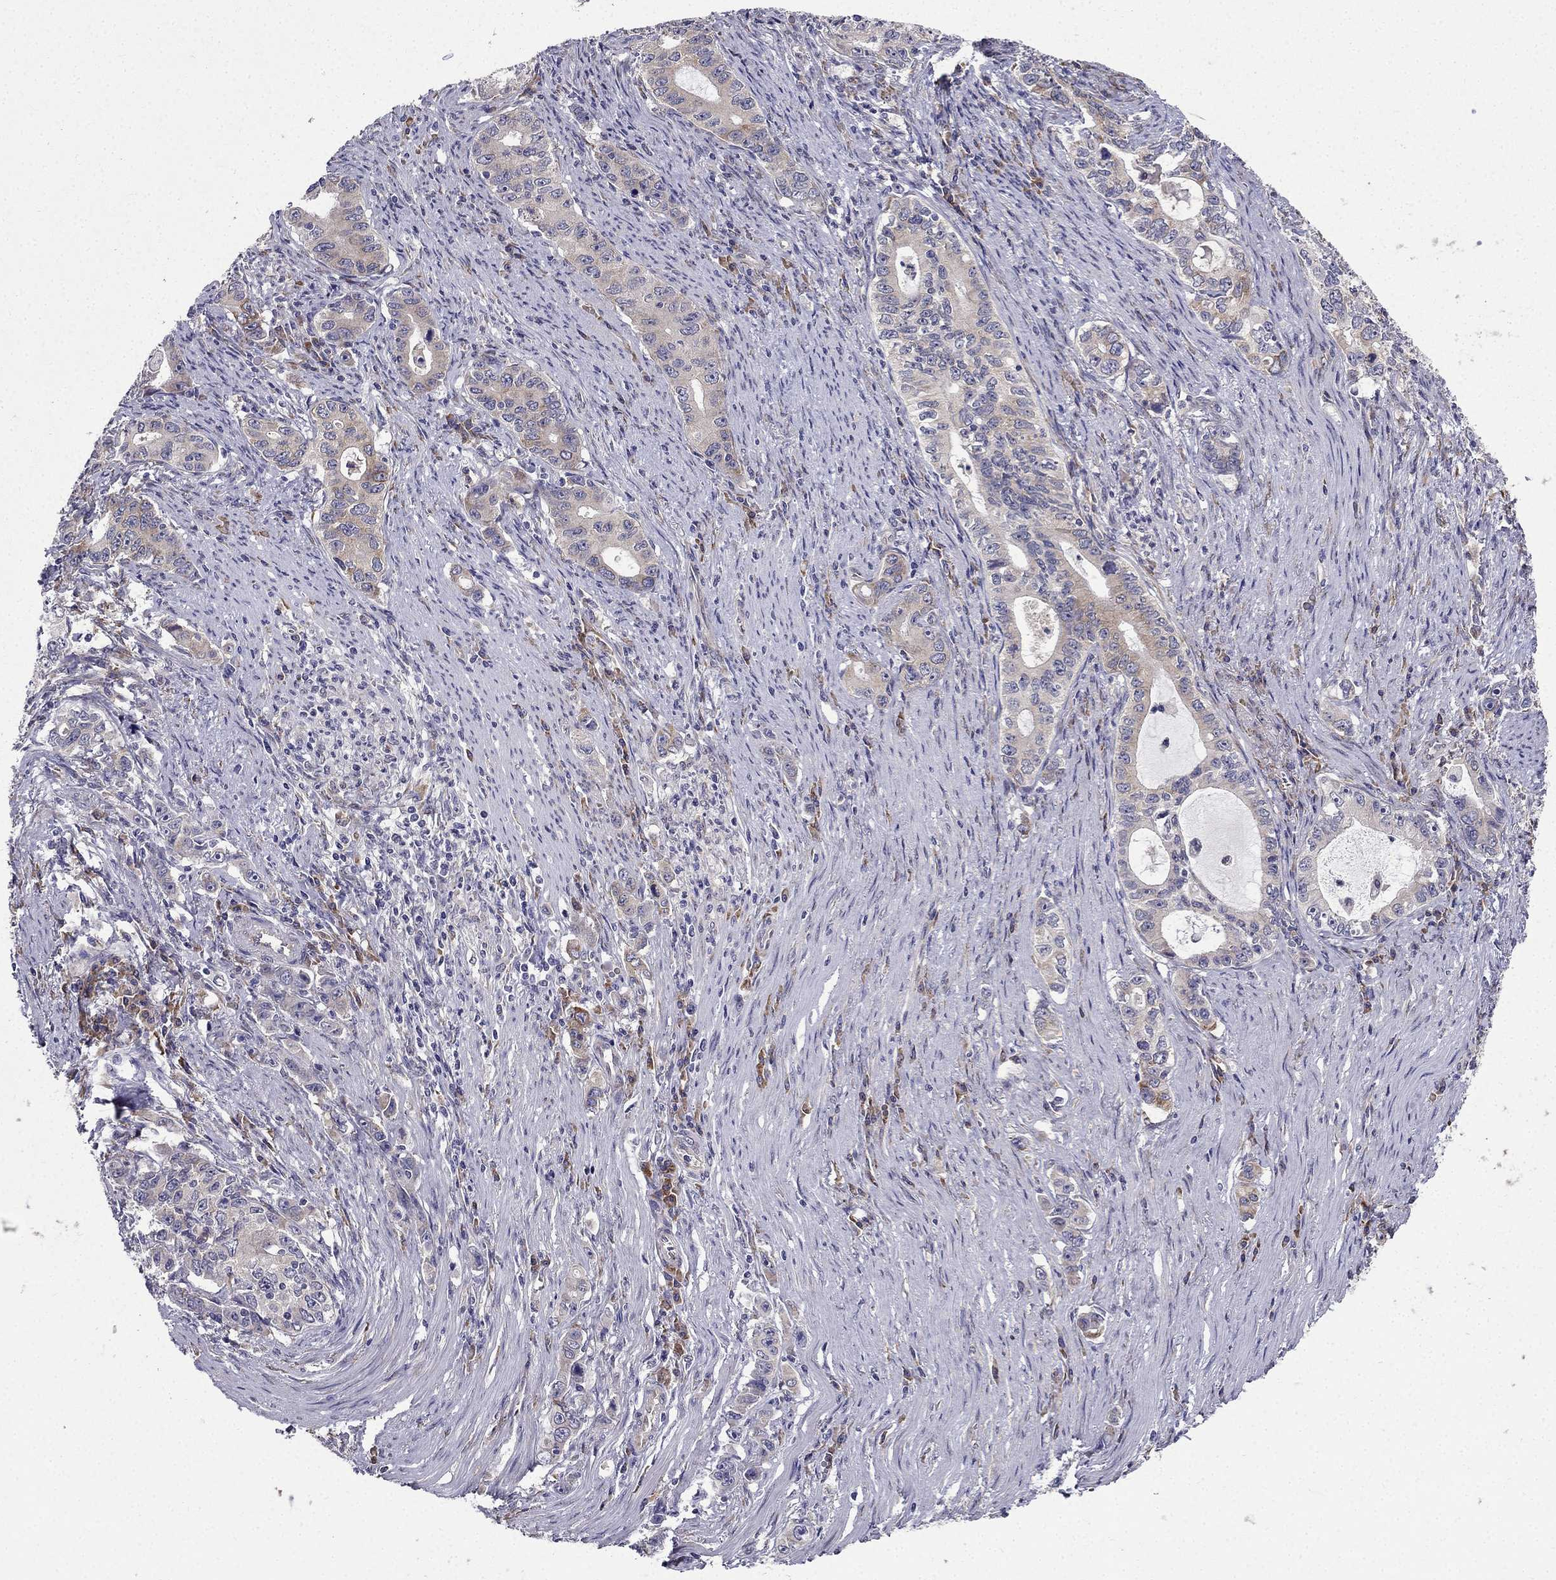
{"staining": {"intensity": "weak", "quantity": "<25%", "location": "cytoplasmic/membranous"}, "tissue": "stomach cancer", "cell_type": "Tumor cells", "image_type": "cancer", "snomed": [{"axis": "morphology", "description": "Adenocarcinoma, NOS"}, {"axis": "topography", "description": "Stomach, lower"}], "caption": "DAB (3,3'-diaminobenzidine) immunohistochemical staining of stomach cancer (adenocarcinoma) demonstrates no significant expression in tumor cells. (DAB immunohistochemistry, high magnification).", "gene": "ARHGEF28", "patient": {"sex": "female", "age": 72}}